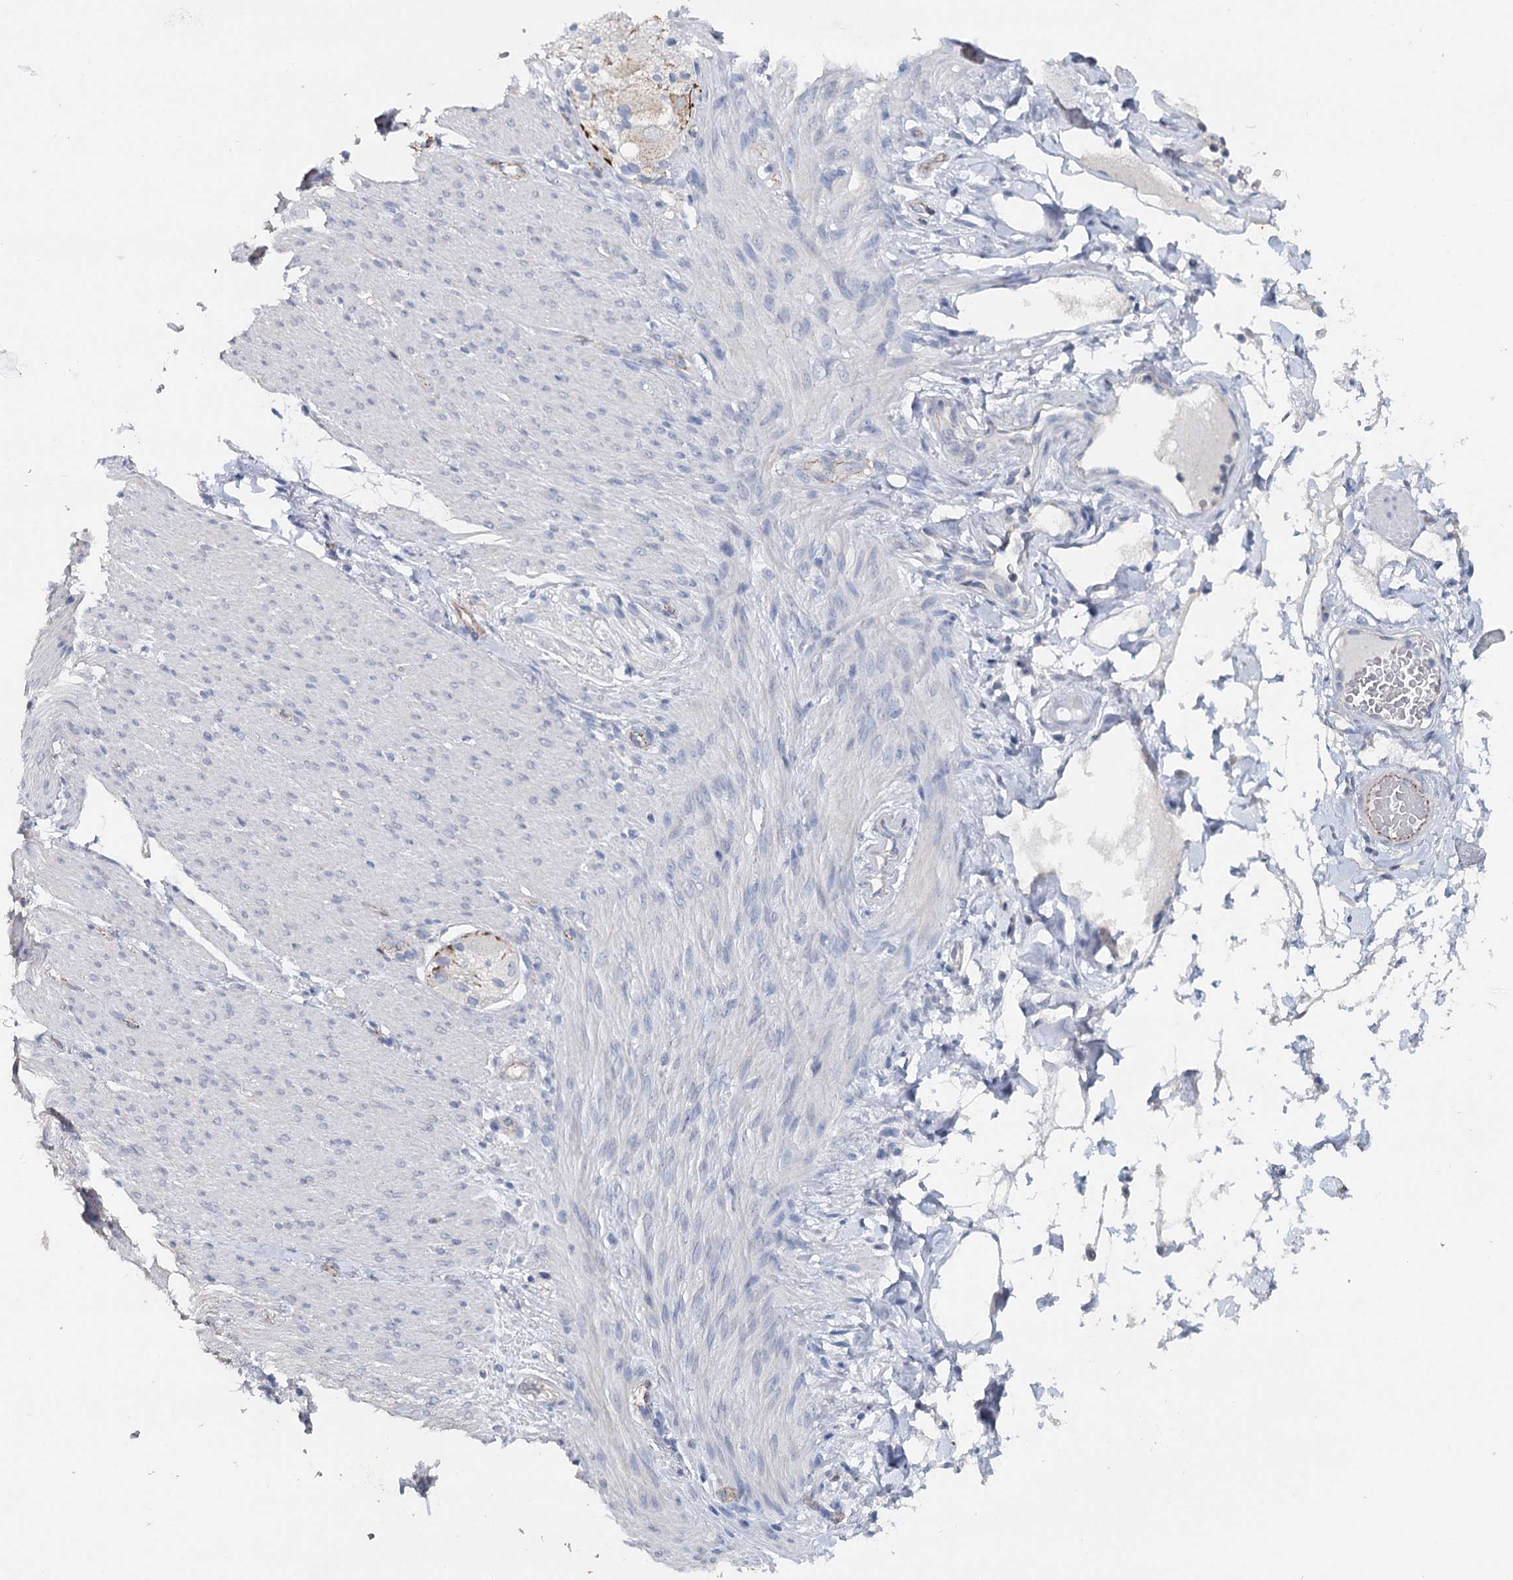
{"staining": {"intensity": "negative", "quantity": "none", "location": "none"}, "tissue": "adipose tissue", "cell_type": "Adipocytes", "image_type": "normal", "snomed": [{"axis": "morphology", "description": "Normal tissue, NOS"}, {"axis": "topography", "description": "Colon"}, {"axis": "topography", "description": "Peripheral nerve tissue"}], "caption": "Adipocytes are negative for protein expression in normal human adipose tissue. (DAB (3,3'-diaminobenzidine) immunohistochemistry (IHC), high magnification).", "gene": "SYNPO", "patient": {"sex": "female", "age": 61}}